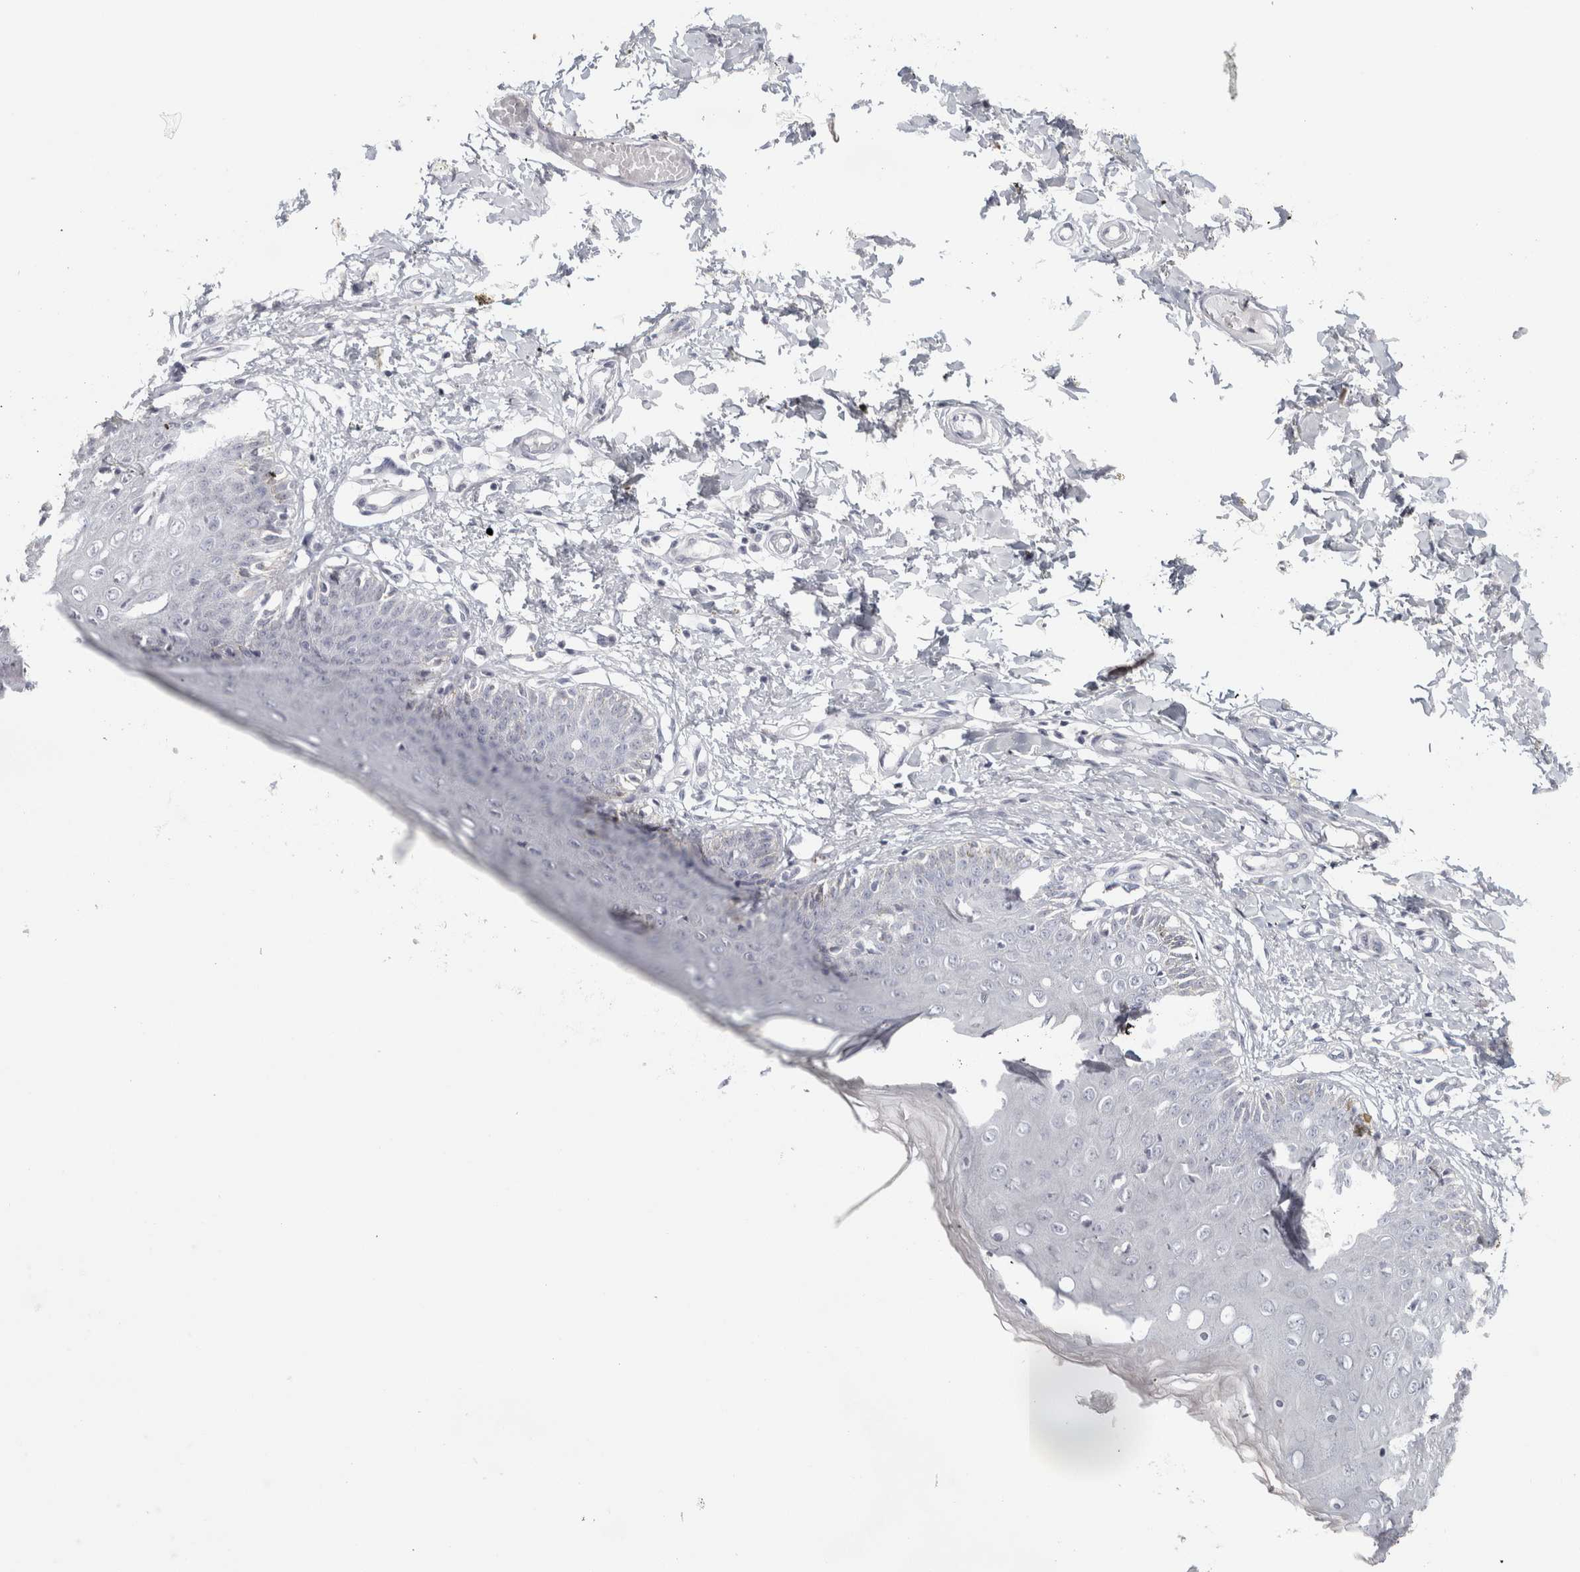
{"staining": {"intensity": "negative", "quantity": "none", "location": "none"}, "tissue": "skin", "cell_type": "Epidermal cells", "image_type": "normal", "snomed": [{"axis": "morphology", "description": "Normal tissue, NOS"}, {"axis": "topography", "description": "Vulva"}], "caption": "An IHC image of benign skin is shown. There is no staining in epidermal cells of skin. (Immunohistochemistry (ihc), brightfield microscopy, high magnification).", "gene": "RPH3AL", "patient": {"sex": "female", "age": 66}}